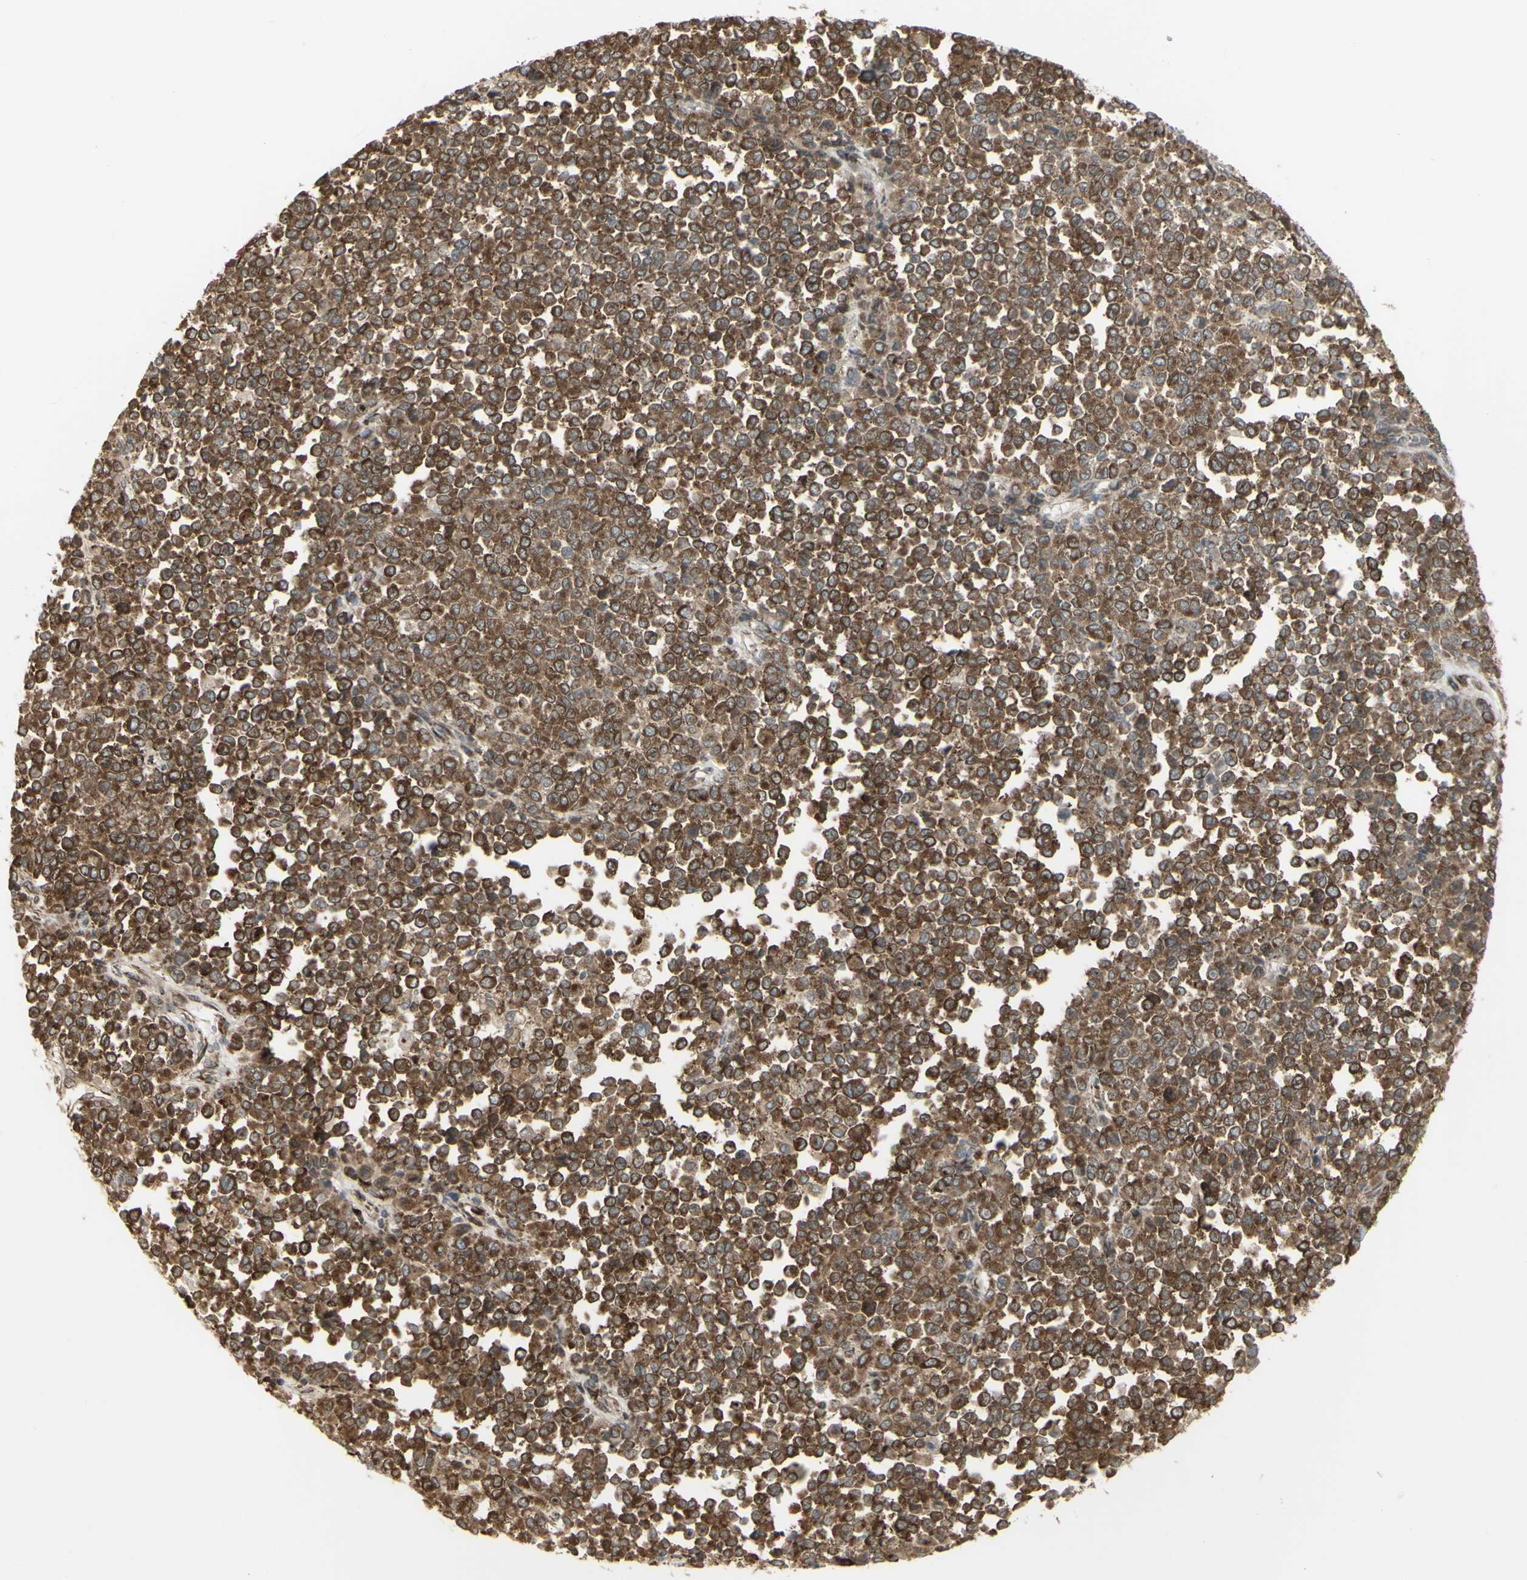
{"staining": {"intensity": "strong", "quantity": ">75%", "location": "cytoplasmic/membranous"}, "tissue": "melanoma", "cell_type": "Tumor cells", "image_type": "cancer", "snomed": [{"axis": "morphology", "description": "Malignant melanoma, Metastatic site"}, {"axis": "topography", "description": "Pancreas"}], "caption": "Brown immunohistochemical staining in malignant melanoma (metastatic site) exhibits strong cytoplasmic/membranous staining in about >75% of tumor cells. The protein is shown in brown color, while the nuclei are stained blue.", "gene": "FKBP3", "patient": {"sex": "female", "age": 30}}